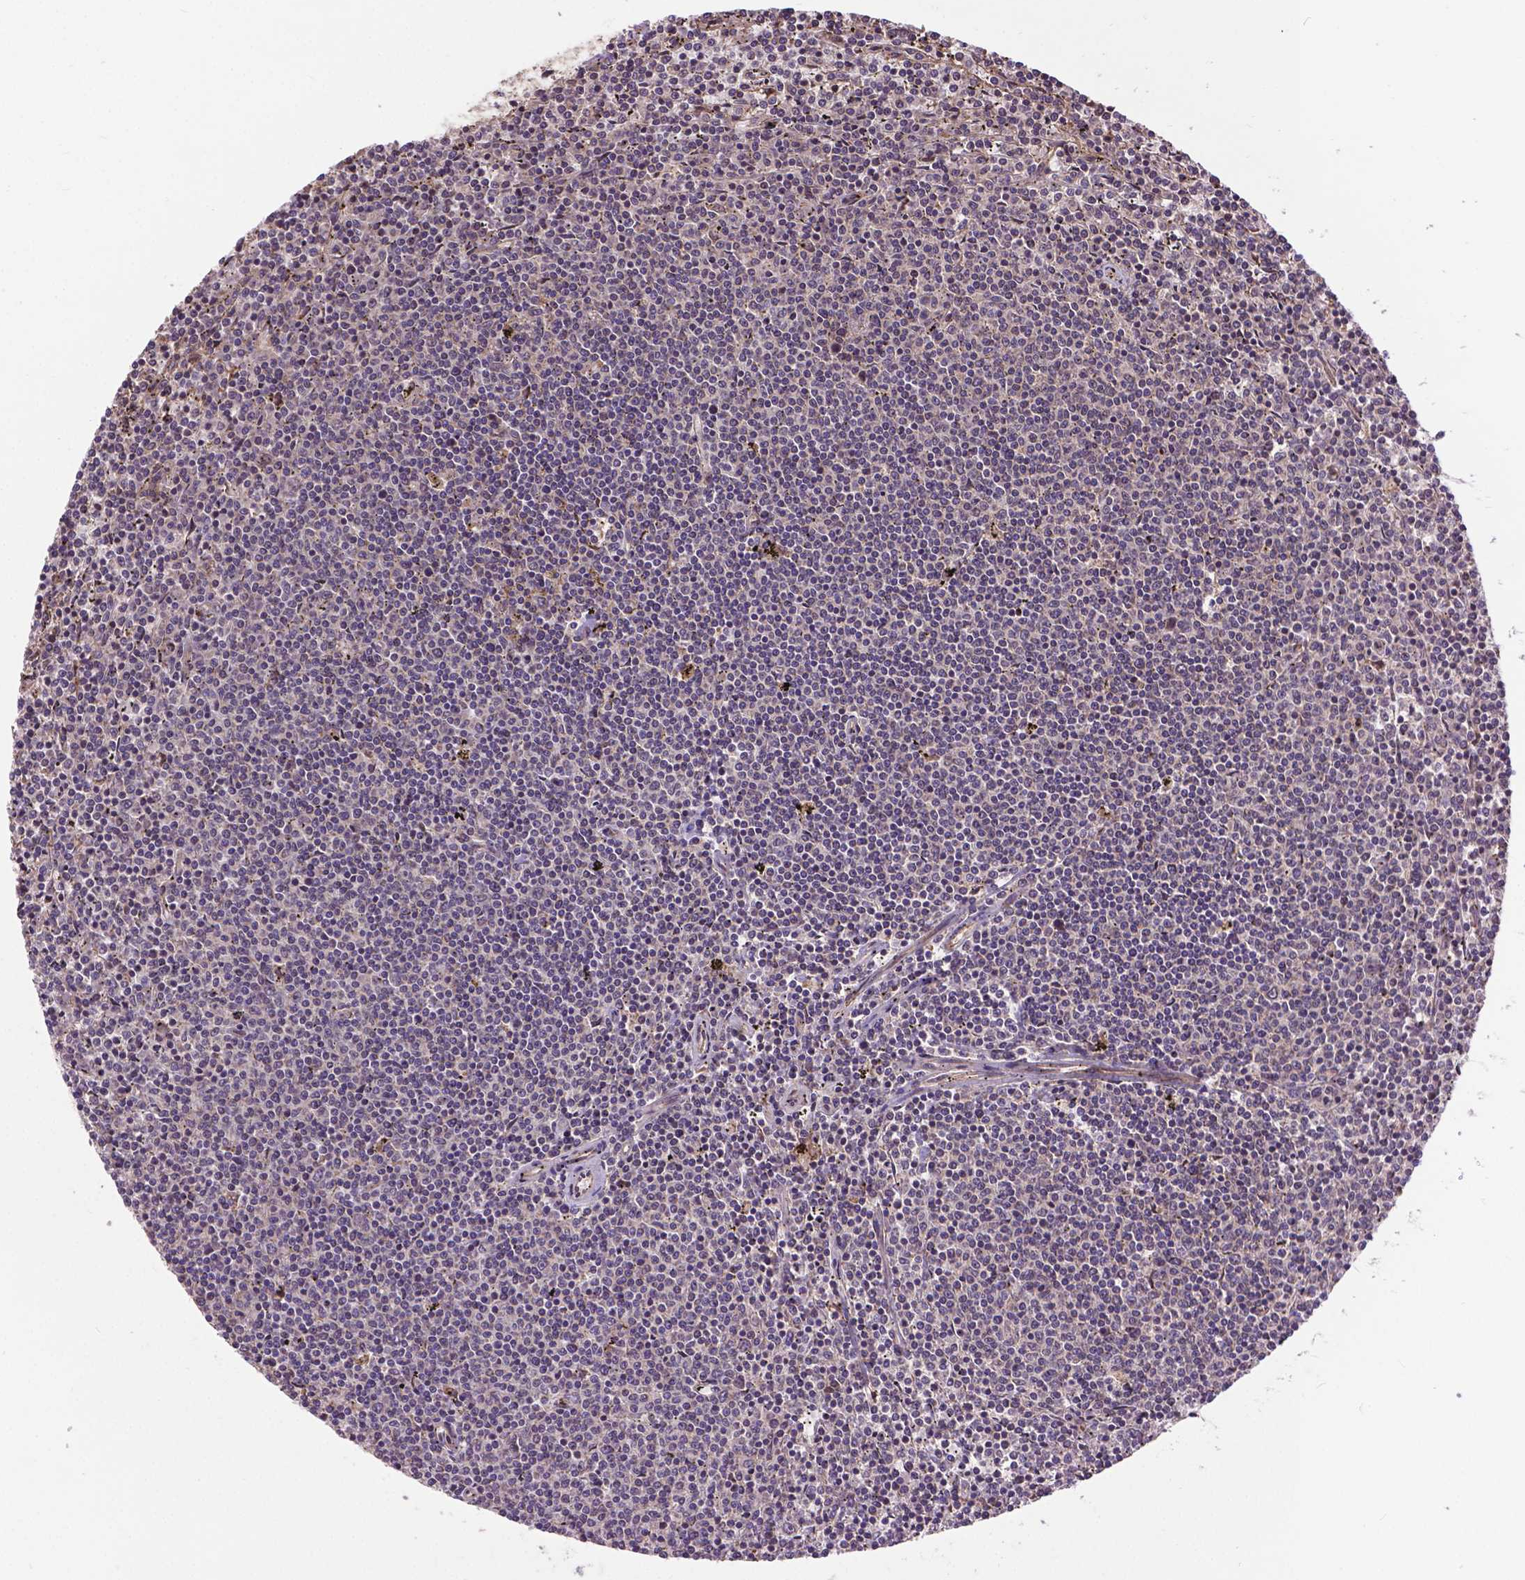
{"staining": {"intensity": "weak", "quantity": "25%-75%", "location": "cytoplasmic/membranous"}, "tissue": "lymphoma", "cell_type": "Tumor cells", "image_type": "cancer", "snomed": [{"axis": "morphology", "description": "Malignant lymphoma, non-Hodgkin's type, Low grade"}, {"axis": "topography", "description": "Spleen"}], "caption": "Immunohistochemical staining of human lymphoma demonstrates weak cytoplasmic/membranous protein staining in approximately 25%-75% of tumor cells. The staining was performed using DAB (3,3'-diaminobenzidine) to visualize the protein expression in brown, while the nuclei were stained in blue with hematoxylin (Magnification: 20x).", "gene": "ZNF616", "patient": {"sex": "female", "age": 50}}